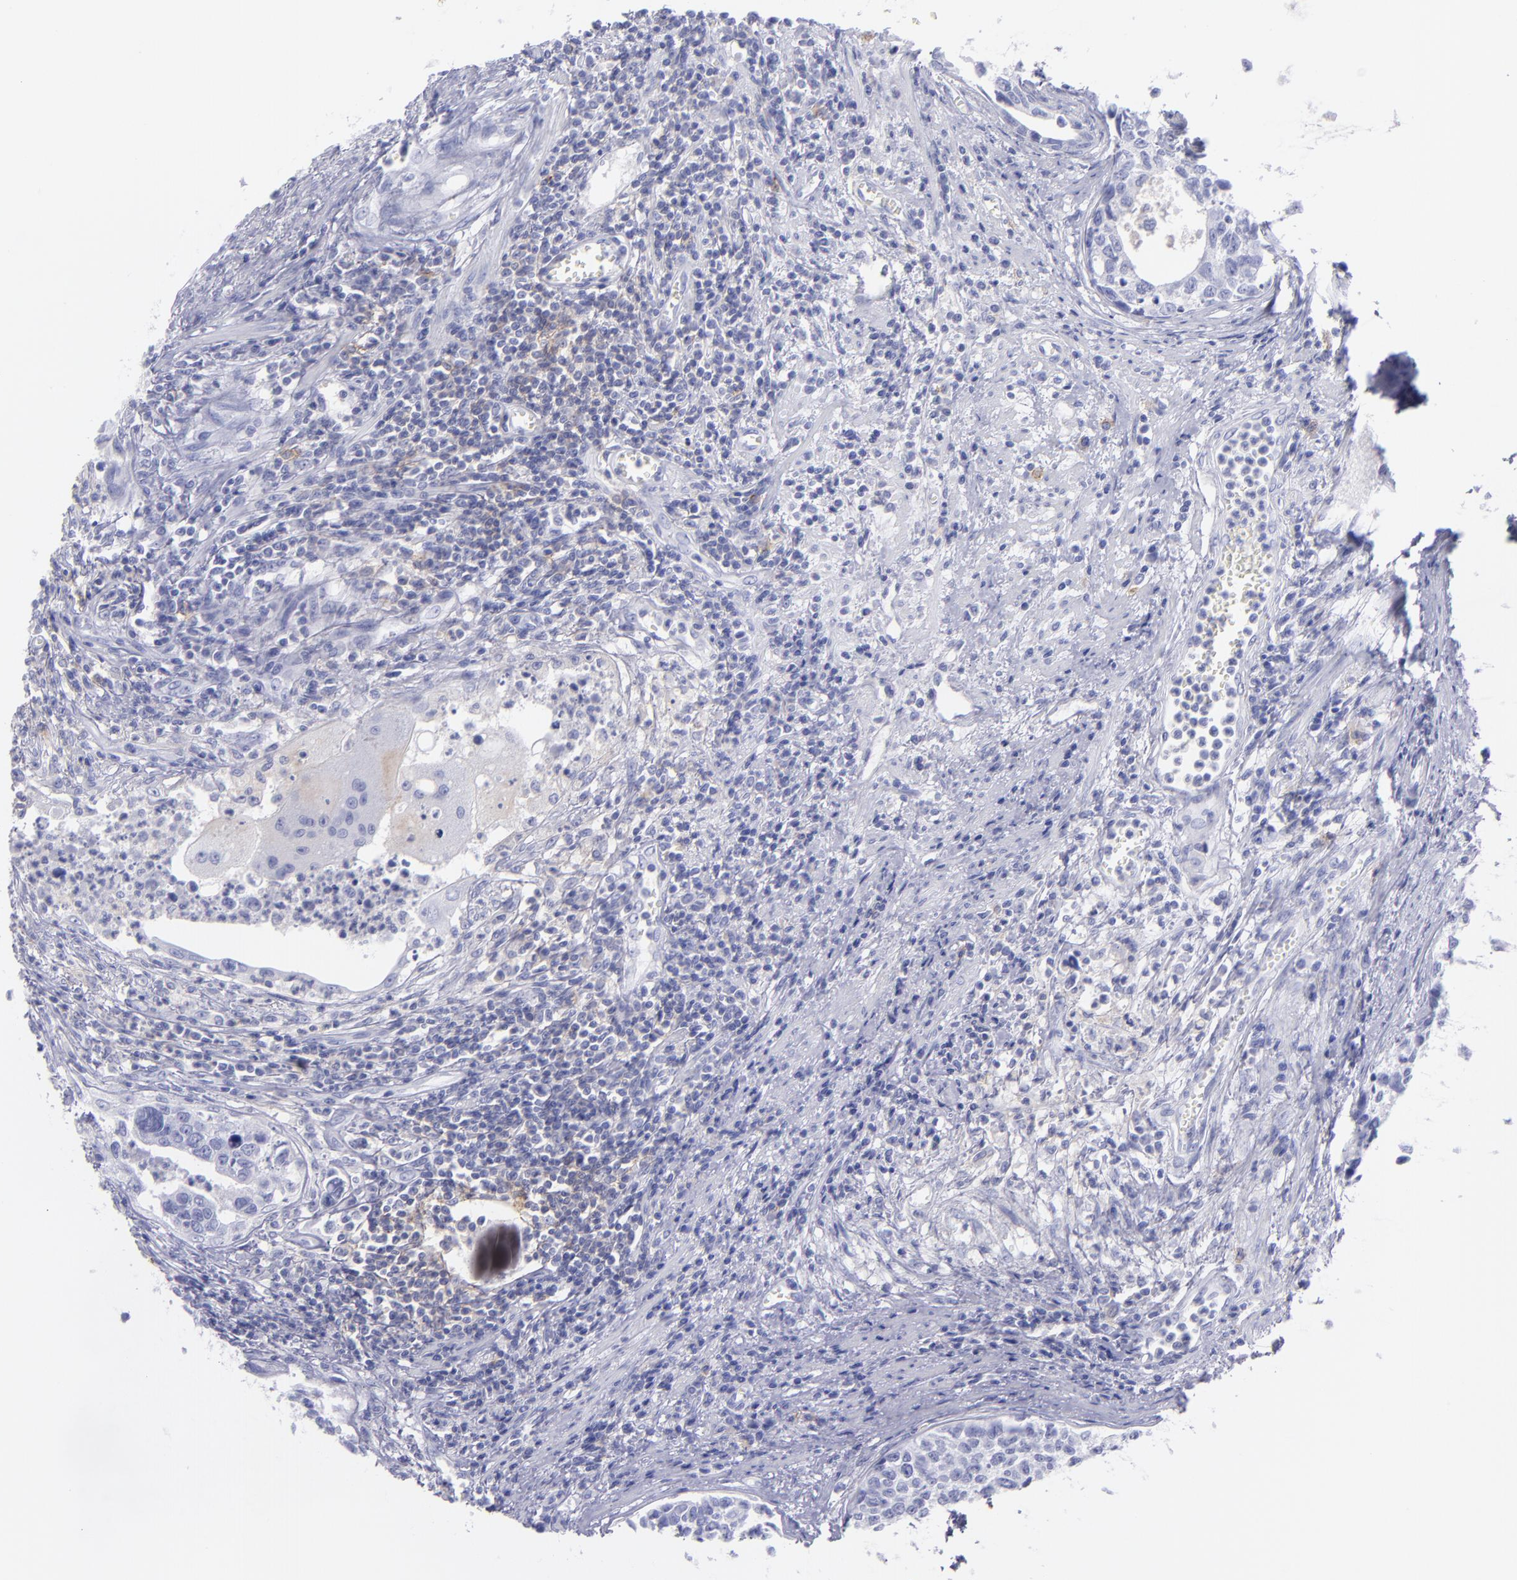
{"staining": {"intensity": "negative", "quantity": "none", "location": "none"}, "tissue": "urothelial cancer", "cell_type": "Tumor cells", "image_type": "cancer", "snomed": [{"axis": "morphology", "description": "Urothelial carcinoma, High grade"}, {"axis": "topography", "description": "Urinary bladder"}], "caption": "This is an immunohistochemistry (IHC) histopathology image of human urothelial cancer. There is no expression in tumor cells.", "gene": "CD82", "patient": {"sex": "male", "age": 81}}